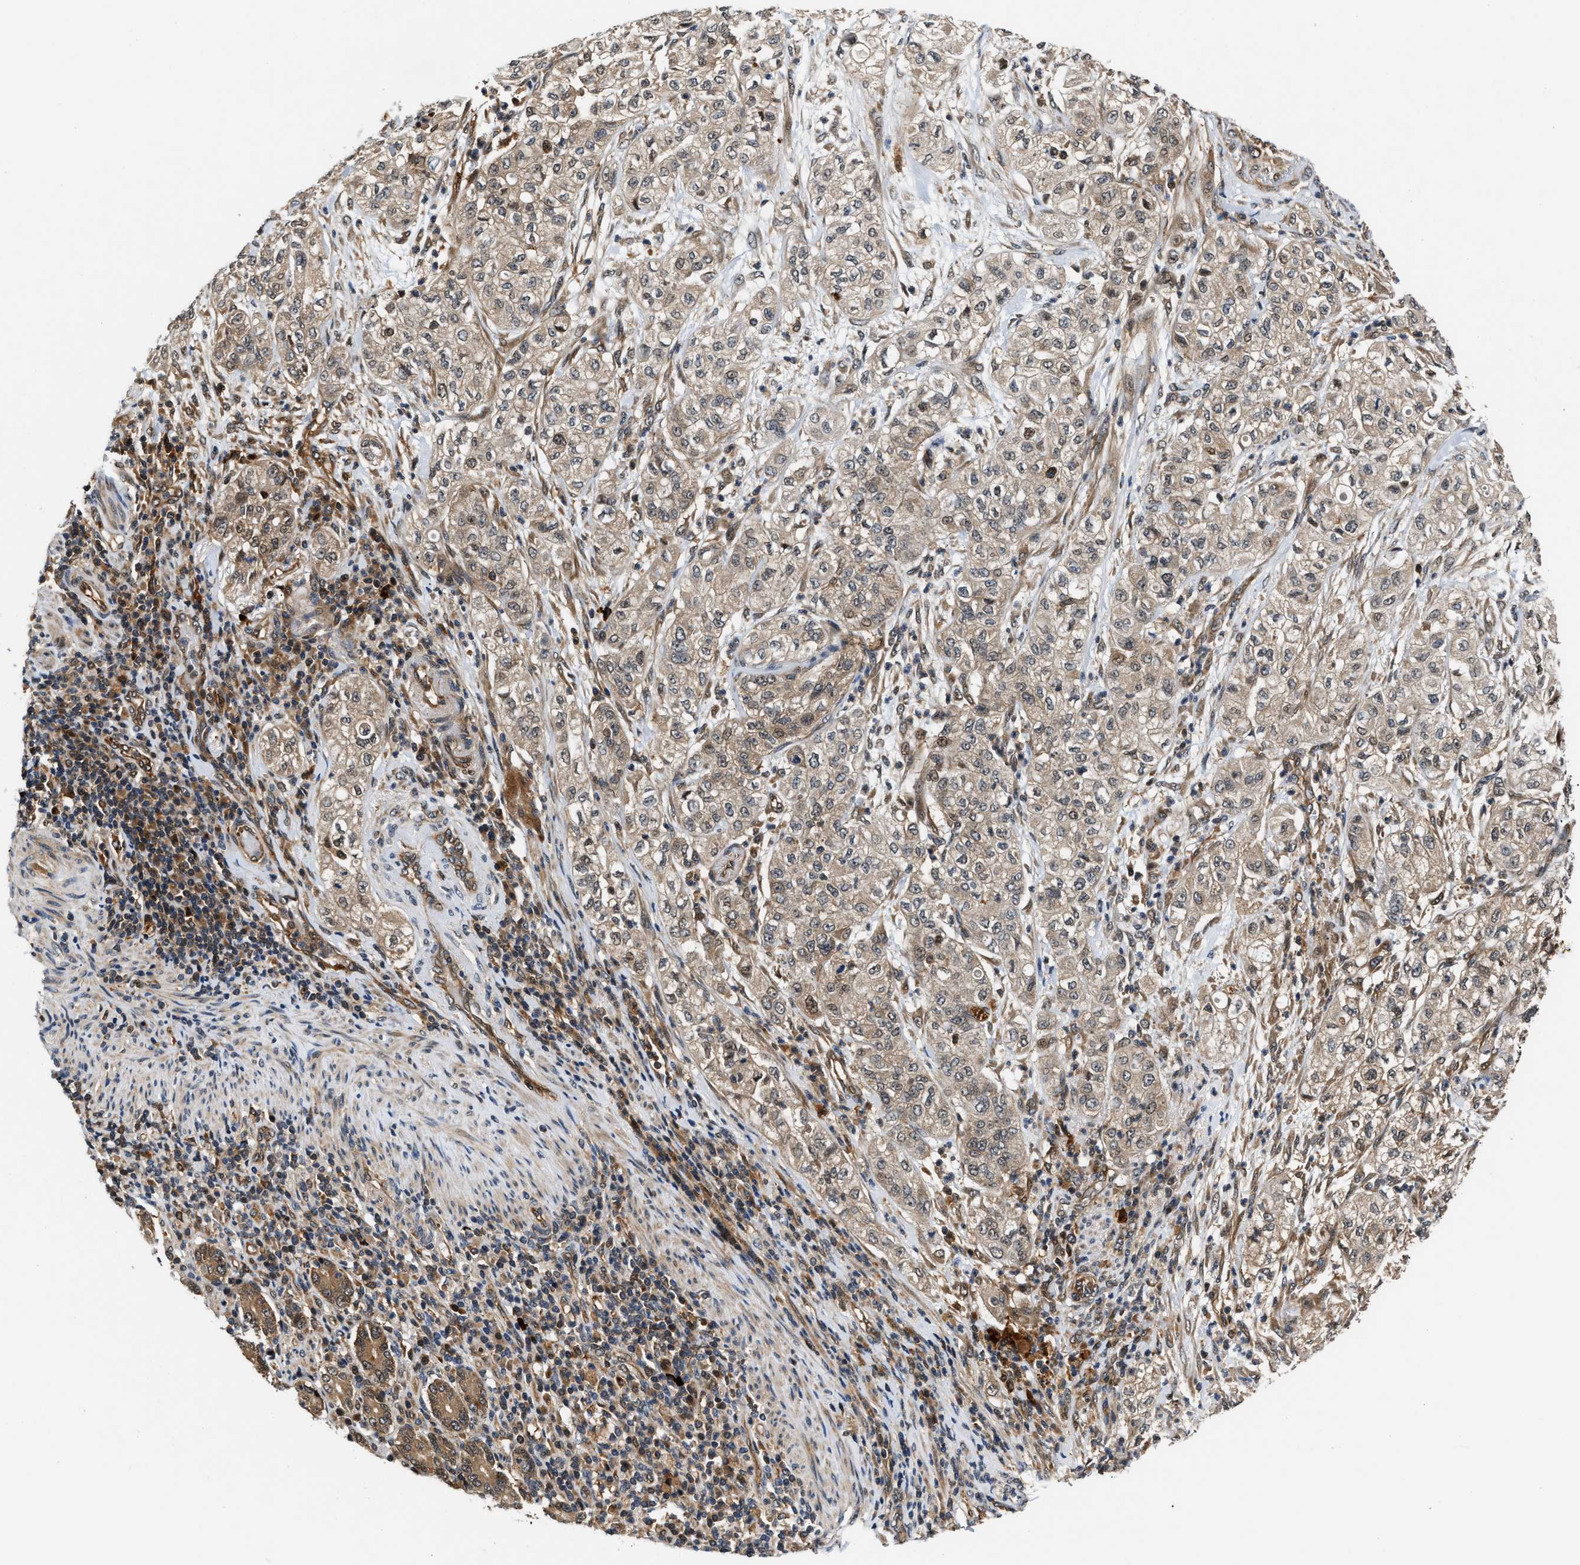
{"staining": {"intensity": "moderate", "quantity": ">75%", "location": "cytoplasmic/membranous"}, "tissue": "pancreatic cancer", "cell_type": "Tumor cells", "image_type": "cancer", "snomed": [{"axis": "morphology", "description": "Adenocarcinoma, NOS"}, {"axis": "topography", "description": "Pancreas"}], "caption": "High-magnification brightfield microscopy of pancreatic cancer (adenocarcinoma) stained with DAB (3,3'-diaminobenzidine) (brown) and counterstained with hematoxylin (blue). tumor cells exhibit moderate cytoplasmic/membranous staining is appreciated in approximately>75% of cells.", "gene": "TUT7", "patient": {"sex": "female", "age": 78}}